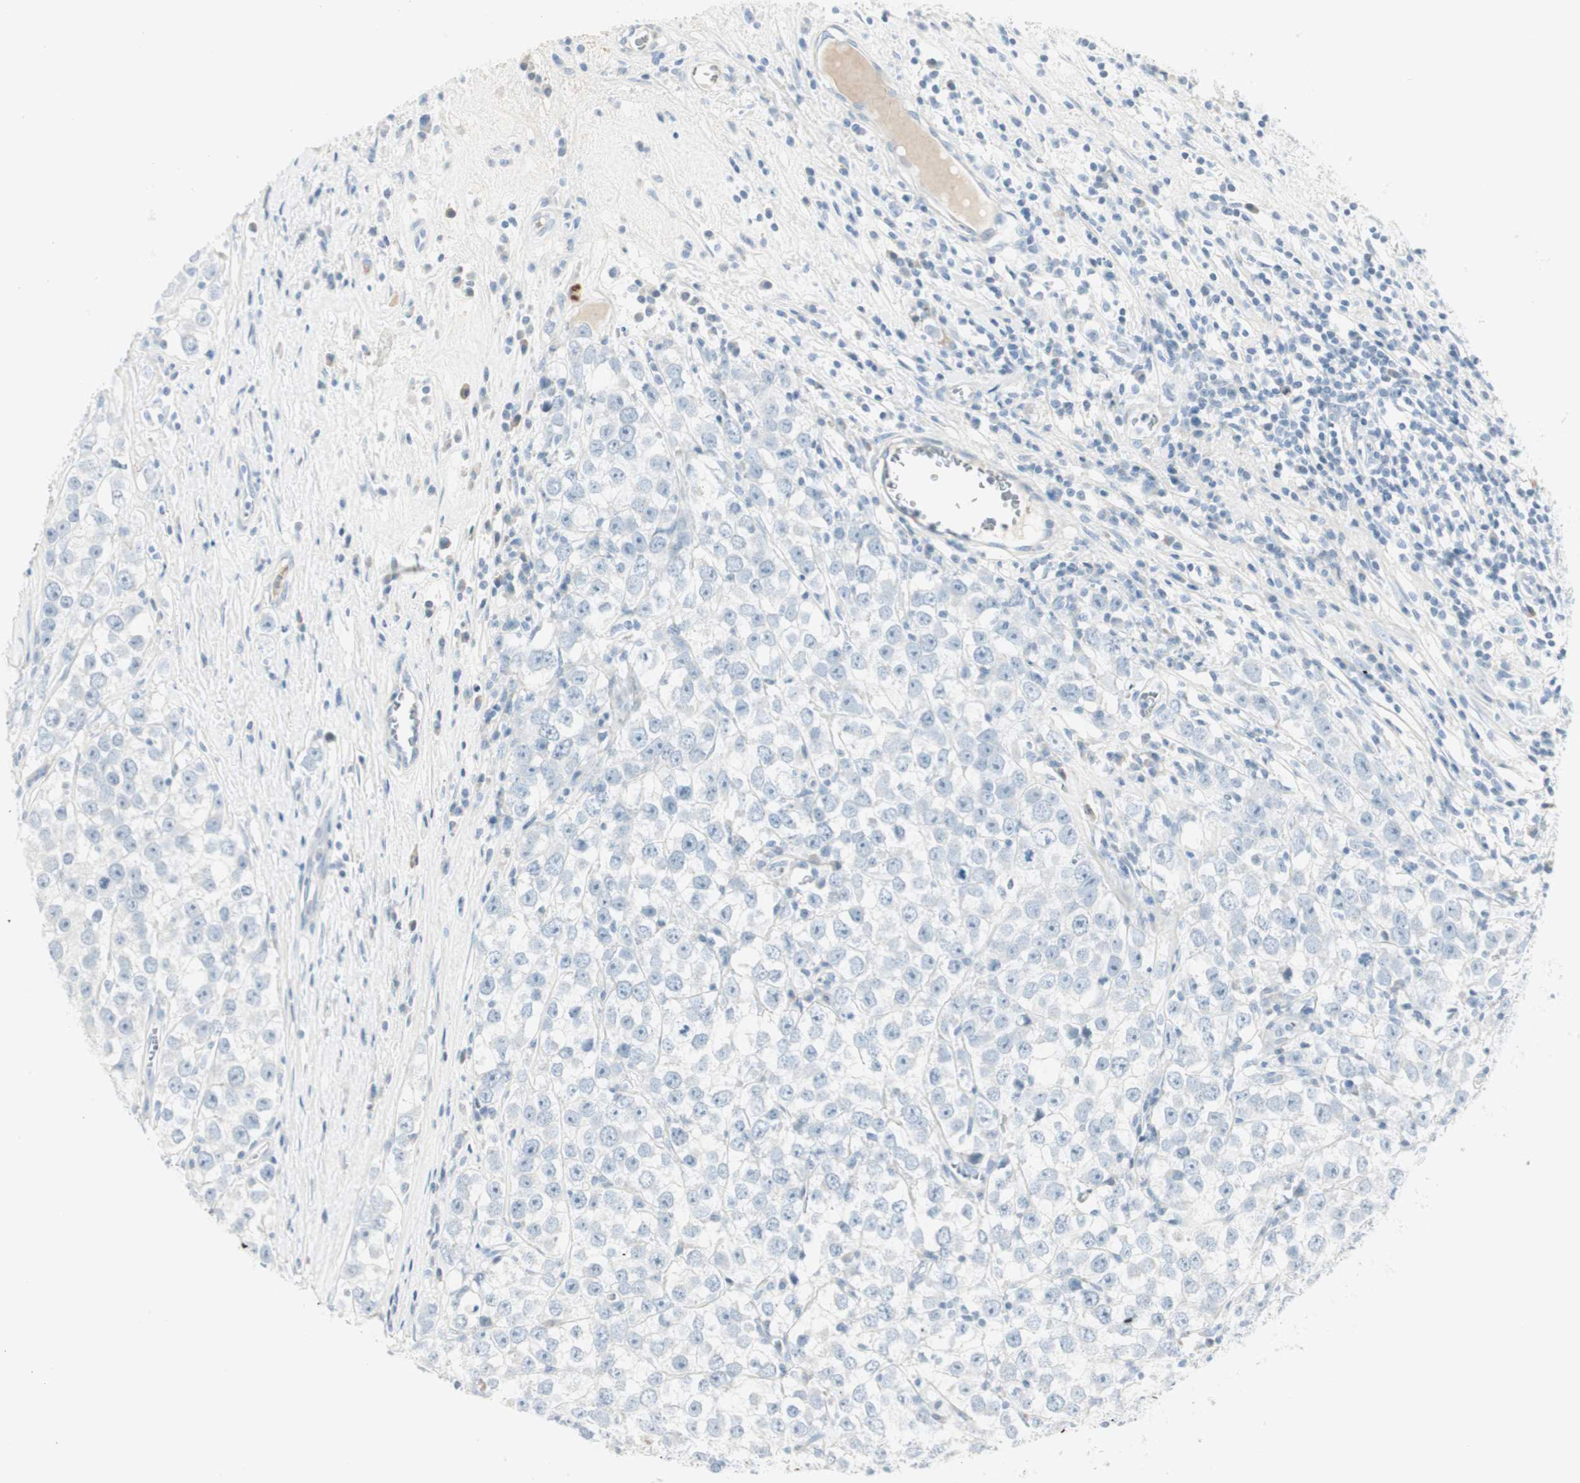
{"staining": {"intensity": "negative", "quantity": "none", "location": "none"}, "tissue": "testis cancer", "cell_type": "Tumor cells", "image_type": "cancer", "snomed": [{"axis": "morphology", "description": "Seminoma, NOS"}, {"axis": "morphology", "description": "Carcinoma, Embryonal, NOS"}, {"axis": "topography", "description": "Testis"}], "caption": "This is an immunohistochemistry (IHC) photomicrograph of testis embryonal carcinoma. There is no staining in tumor cells.", "gene": "CDHR5", "patient": {"sex": "male", "age": 52}}